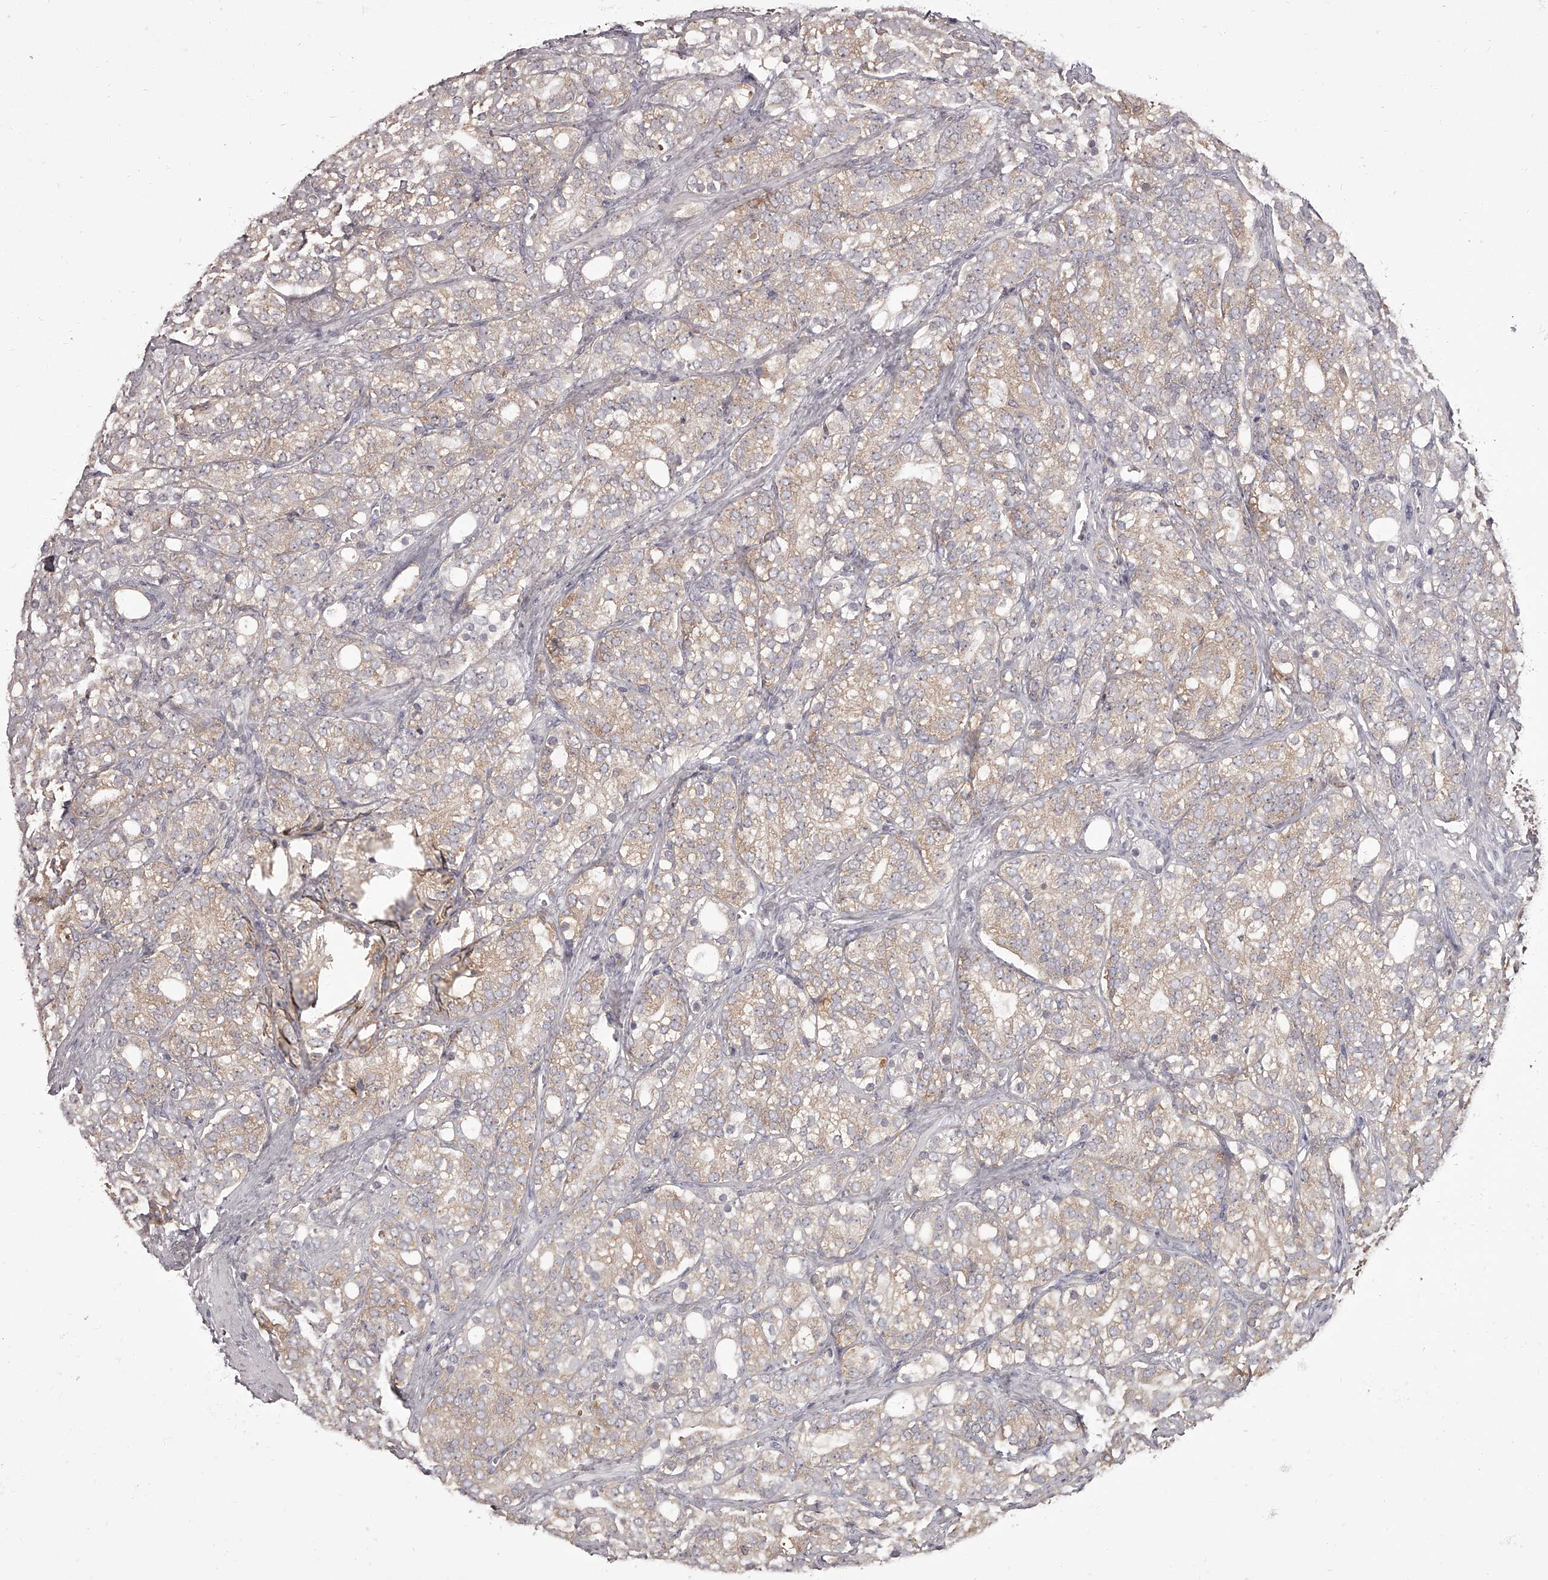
{"staining": {"intensity": "negative", "quantity": "none", "location": "none"}, "tissue": "prostate cancer", "cell_type": "Tumor cells", "image_type": "cancer", "snomed": [{"axis": "morphology", "description": "Adenocarcinoma, High grade"}, {"axis": "topography", "description": "Prostate"}], "caption": "This is a photomicrograph of immunohistochemistry staining of adenocarcinoma (high-grade) (prostate), which shows no positivity in tumor cells.", "gene": "APEH", "patient": {"sex": "male", "age": 57}}